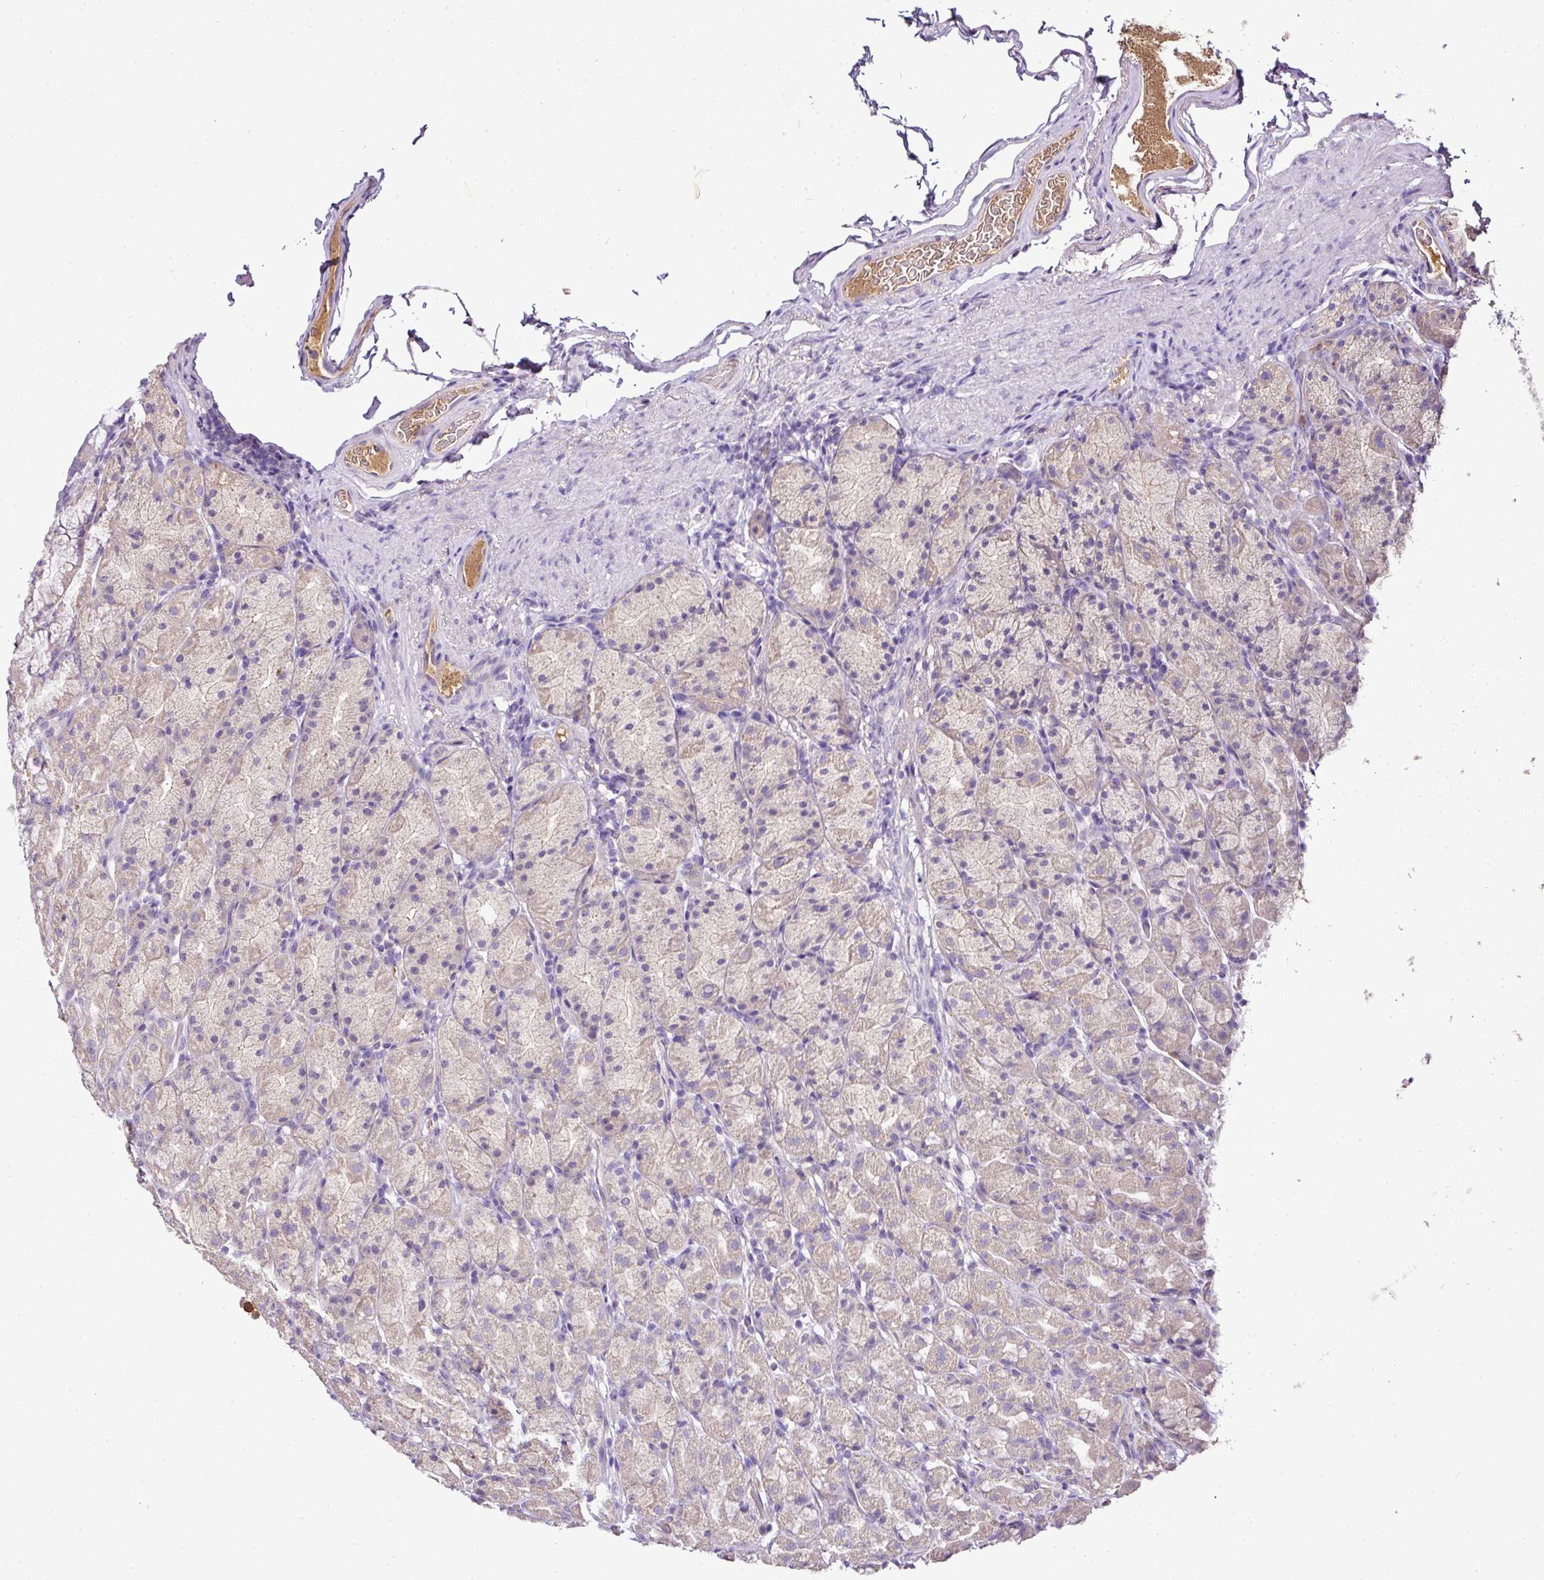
{"staining": {"intensity": "weak", "quantity": "25%-75%", "location": "cytoplasmic/membranous"}, "tissue": "stomach", "cell_type": "Glandular cells", "image_type": "normal", "snomed": [{"axis": "morphology", "description": "Normal tissue, NOS"}, {"axis": "topography", "description": "Stomach, upper"}, {"axis": "topography", "description": "Stomach"}], "caption": "Immunohistochemical staining of unremarkable stomach exhibits weak cytoplasmic/membranous protein expression in approximately 25%-75% of glandular cells.", "gene": "CAB39L", "patient": {"sex": "male", "age": 68}}